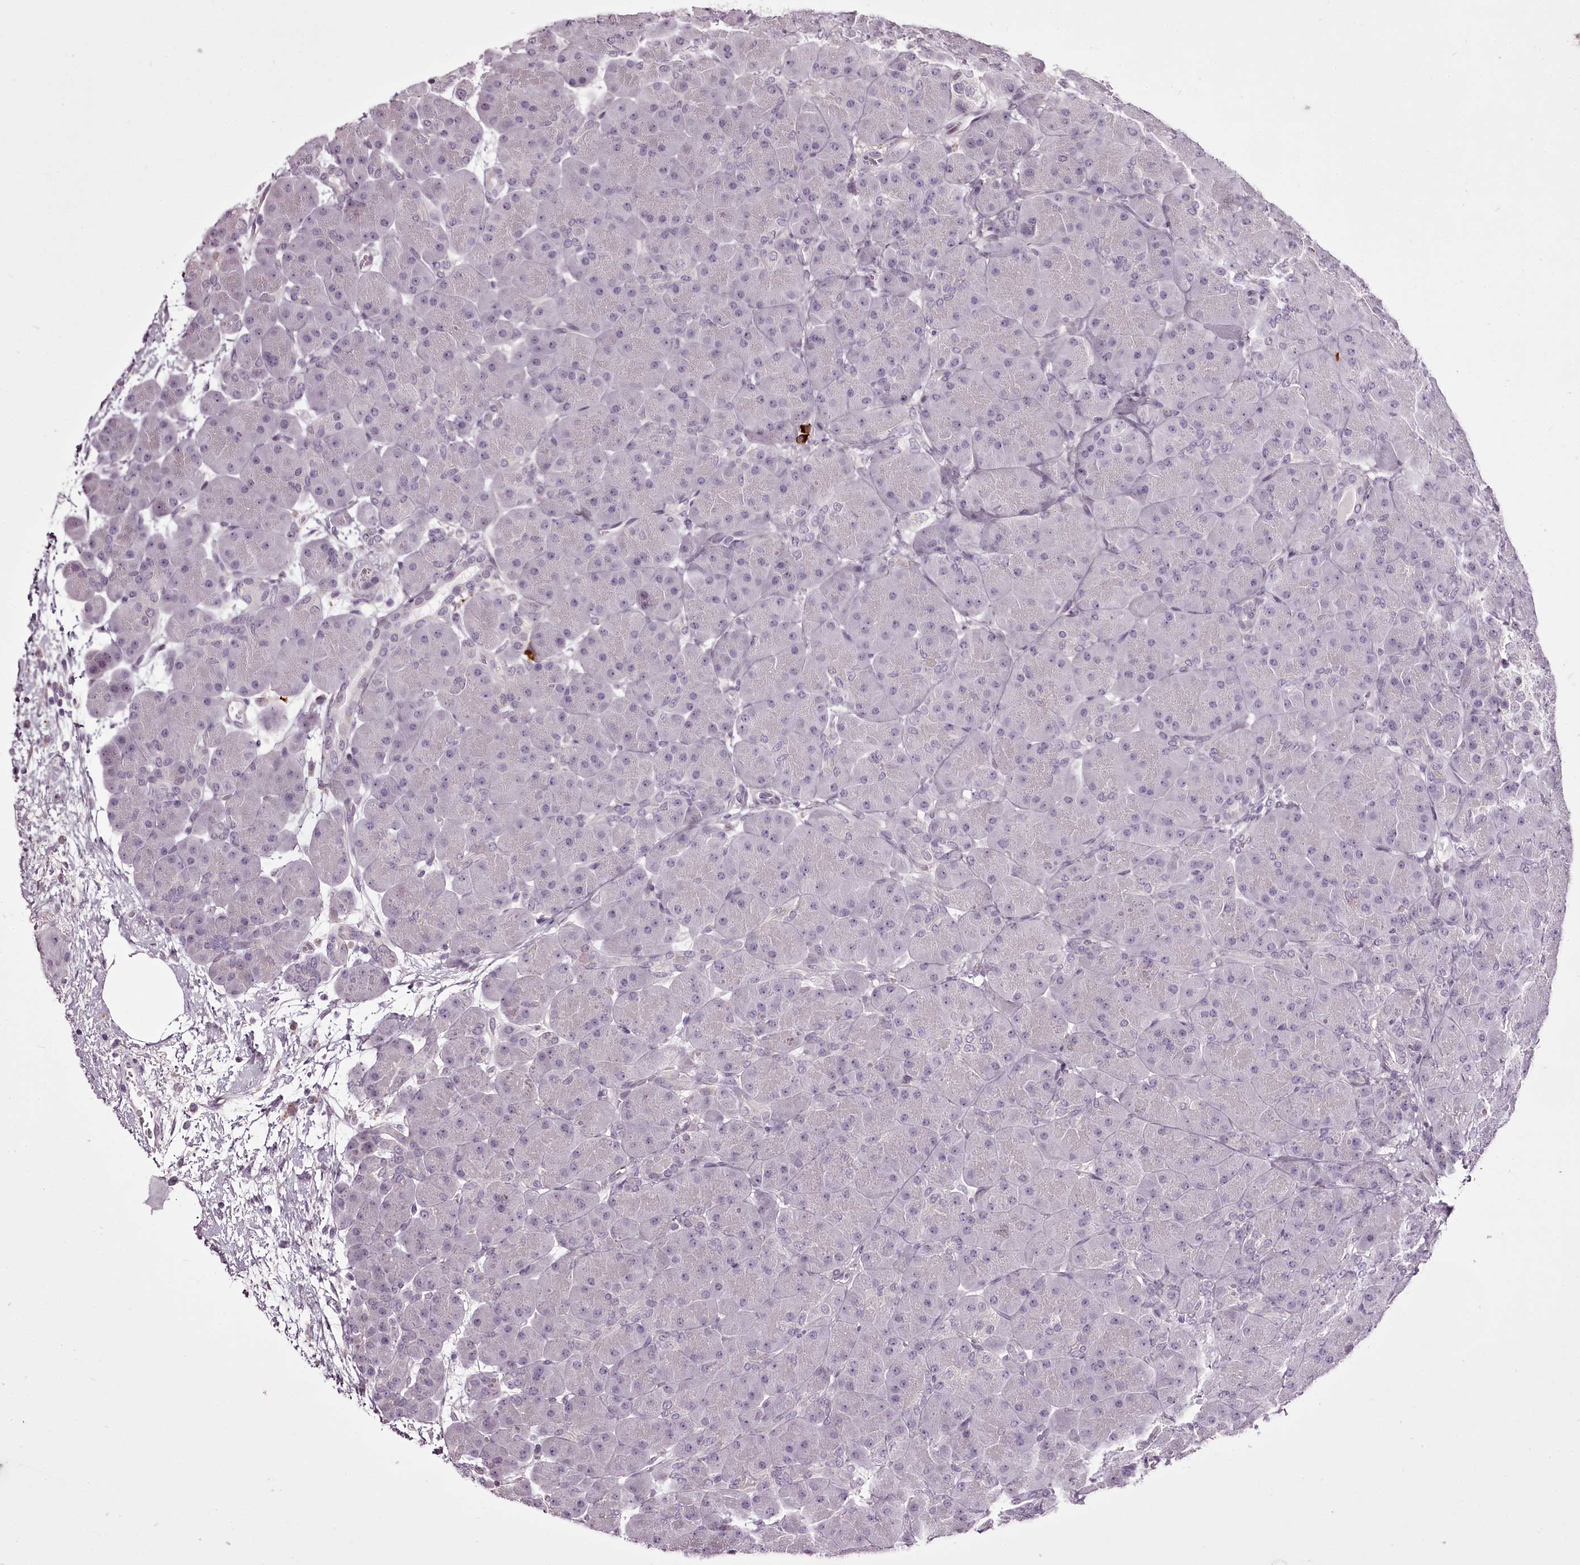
{"staining": {"intensity": "negative", "quantity": "none", "location": "none"}, "tissue": "pancreas", "cell_type": "Exocrine glandular cells", "image_type": "normal", "snomed": [{"axis": "morphology", "description": "Normal tissue, NOS"}, {"axis": "topography", "description": "Pancreas"}], "caption": "Exocrine glandular cells show no significant expression in normal pancreas. (DAB immunohistochemistry (IHC) with hematoxylin counter stain).", "gene": "C1orf56", "patient": {"sex": "male", "age": 66}}